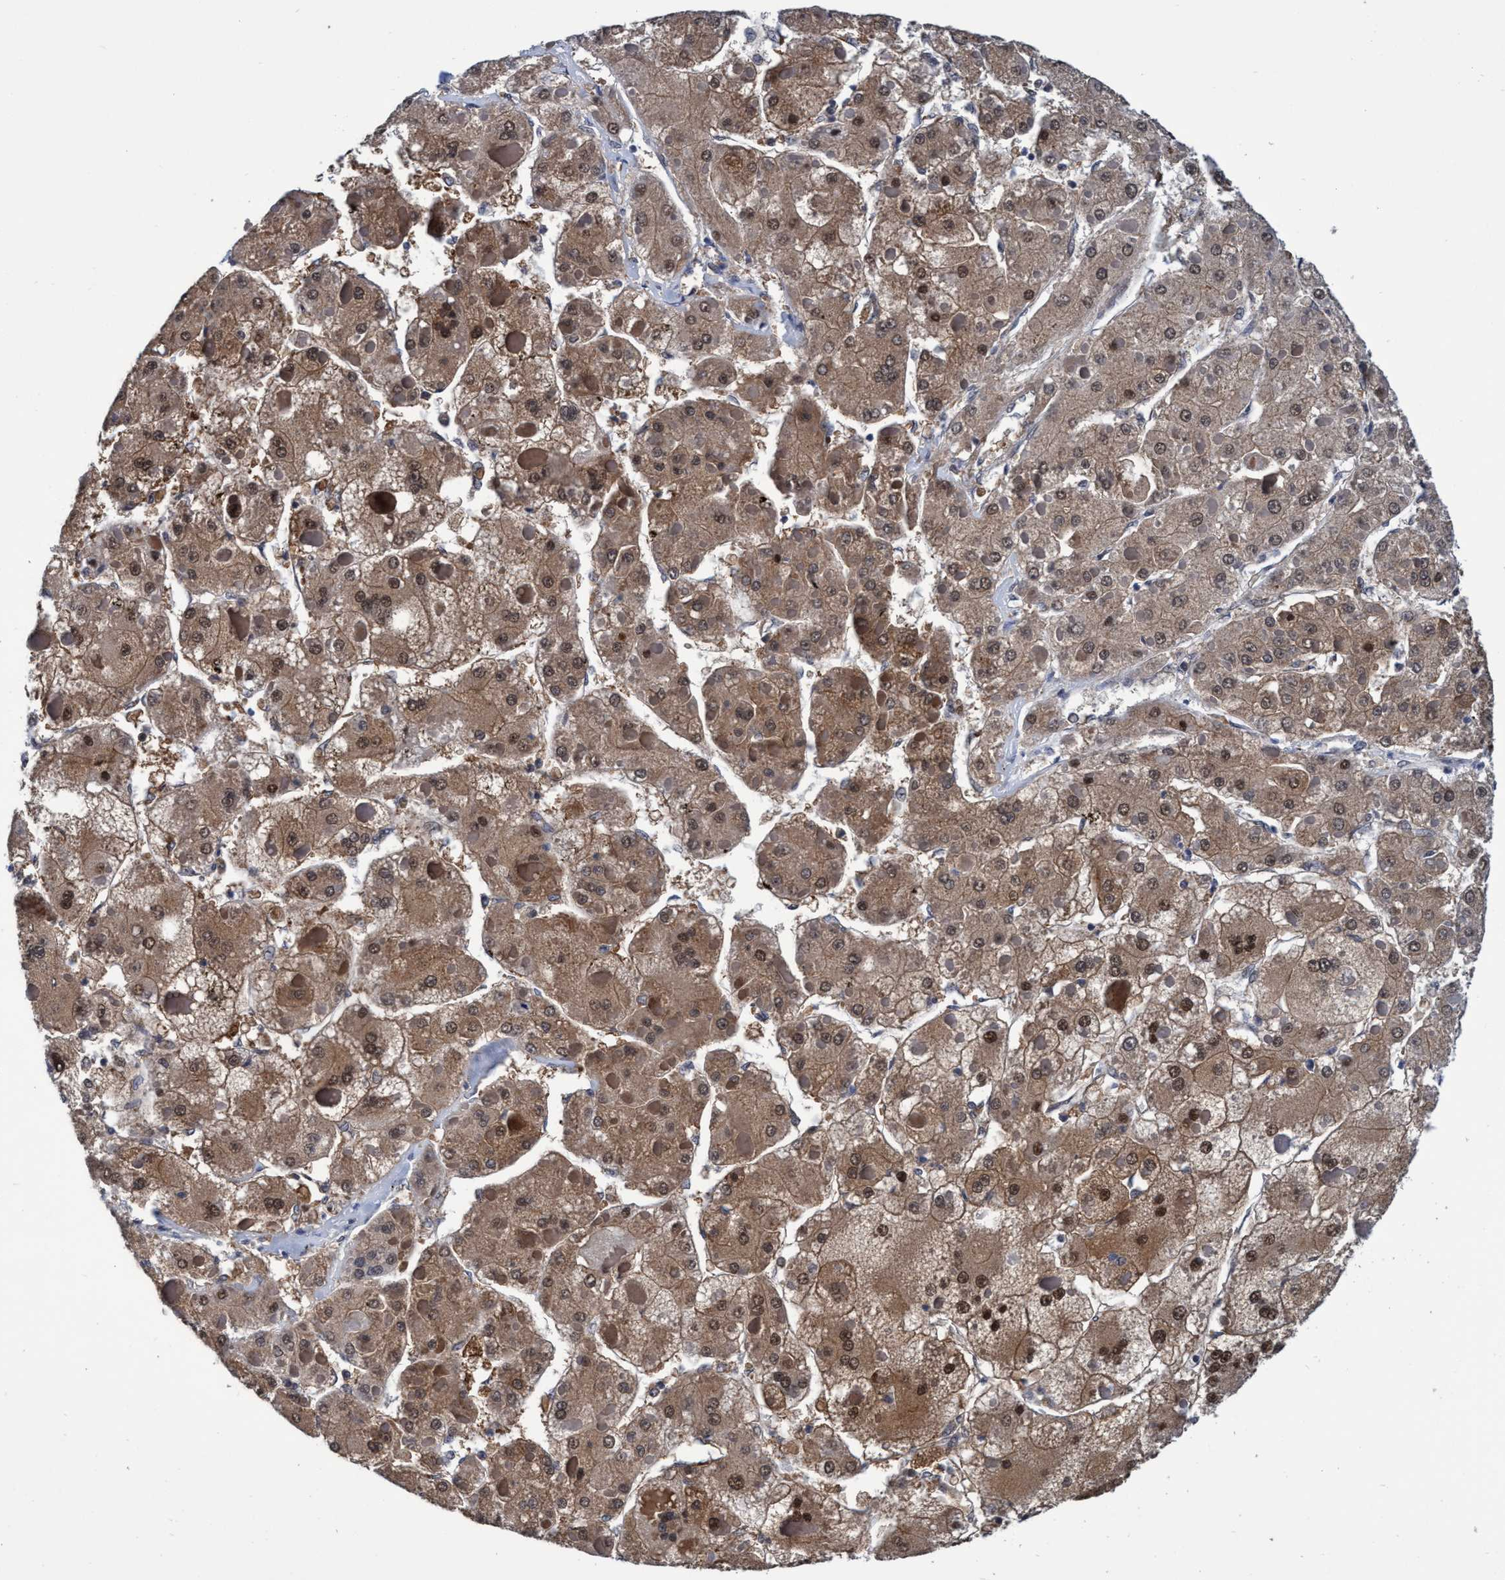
{"staining": {"intensity": "moderate", "quantity": ">75%", "location": "cytoplasmic/membranous,nuclear"}, "tissue": "liver cancer", "cell_type": "Tumor cells", "image_type": "cancer", "snomed": [{"axis": "morphology", "description": "Carcinoma, Hepatocellular, NOS"}, {"axis": "topography", "description": "Liver"}], "caption": "Protein expression analysis of liver cancer displays moderate cytoplasmic/membranous and nuclear positivity in approximately >75% of tumor cells.", "gene": "PSMD12", "patient": {"sex": "female", "age": 73}}